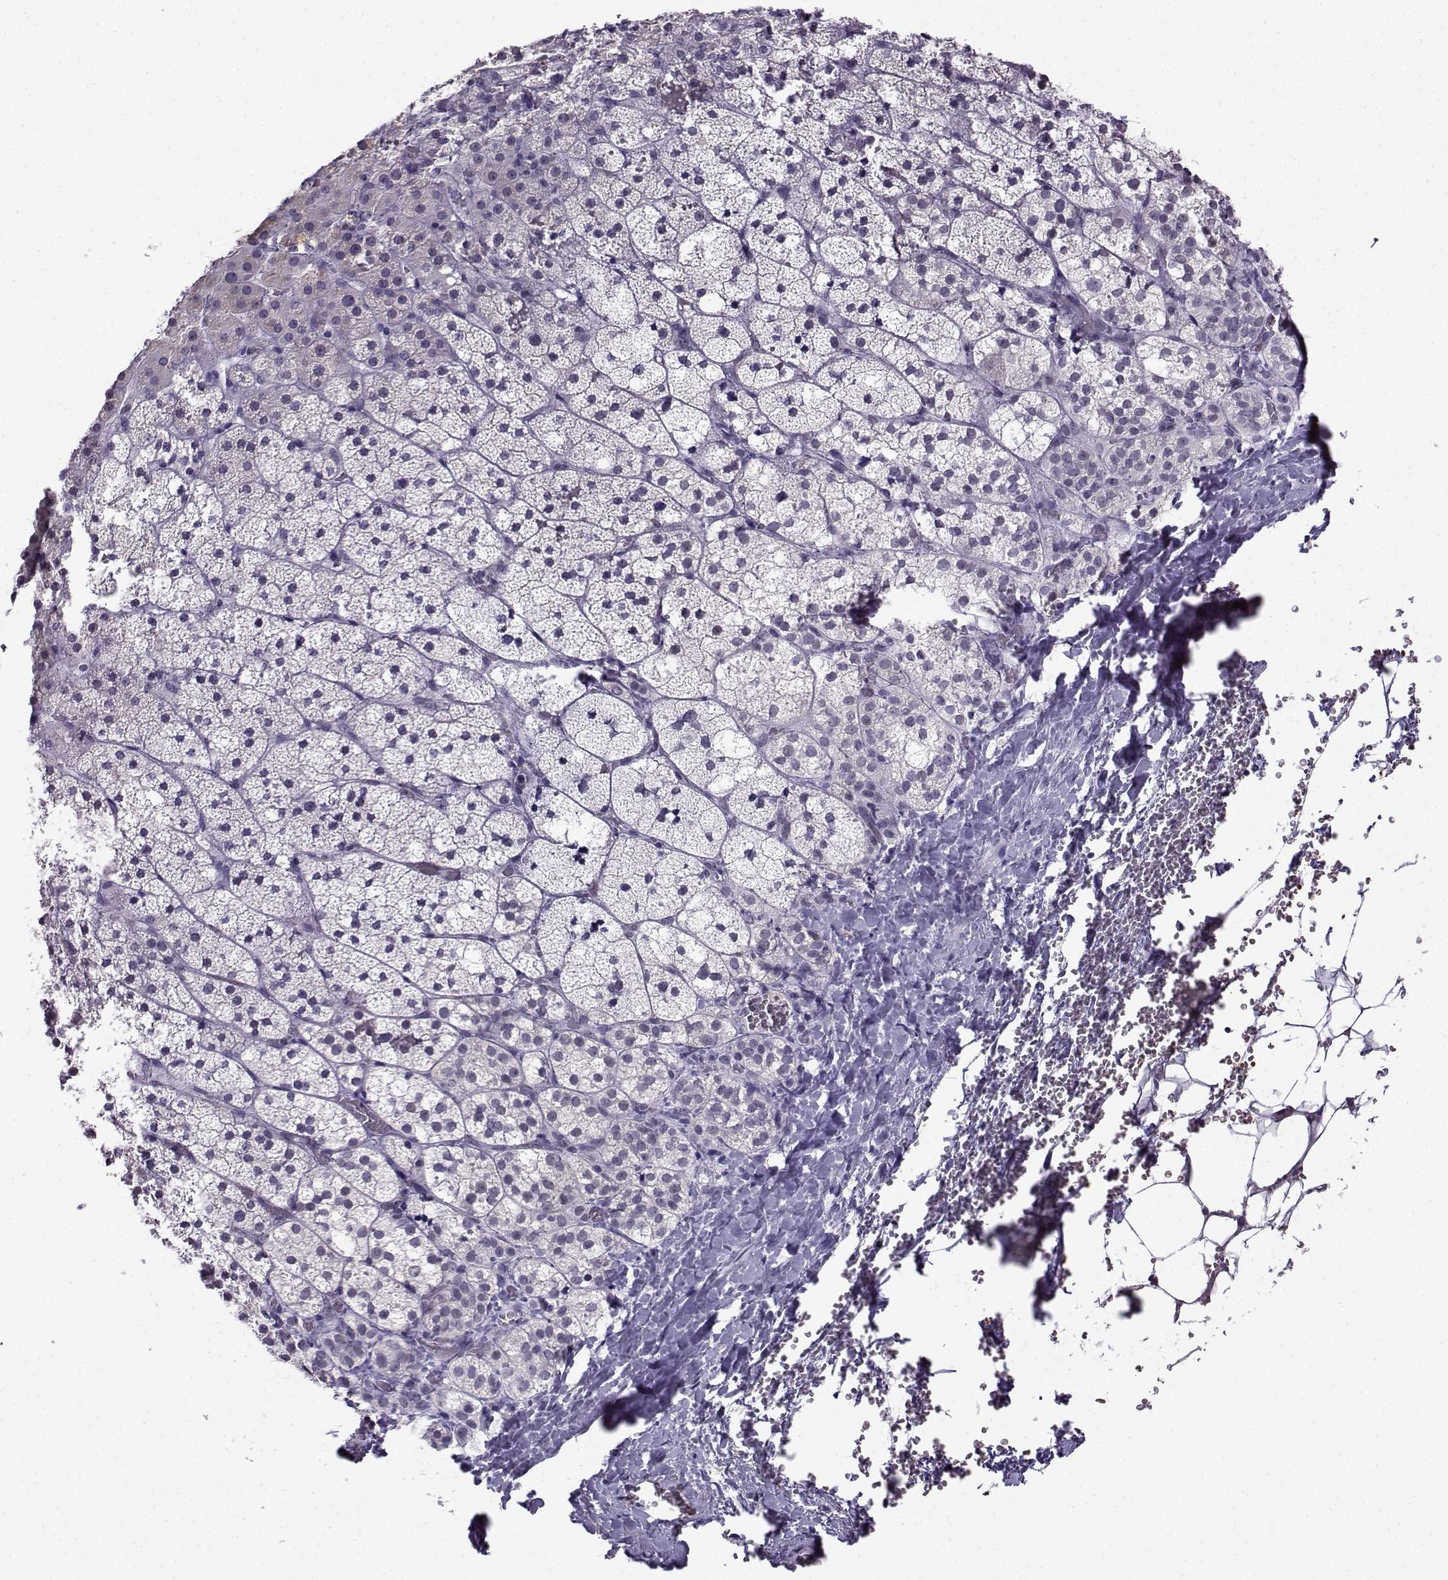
{"staining": {"intensity": "negative", "quantity": "none", "location": "none"}, "tissue": "adrenal gland", "cell_type": "Glandular cells", "image_type": "normal", "snomed": [{"axis": "morphology", "description": "Normal tissue, NOS"}, {"axis": "topography", "description": "Adrenal gland"}], "caption": "Glandular cells show no significant expression in benign adrenal gland. (Stains: DAB immunohistochemistry (IHC) with hematoxylin counter stain, Microscopy: brightfield microscopy at high magnification).", "gene": "LRFN2", "patient": {"sex": "male", "age": 53}}